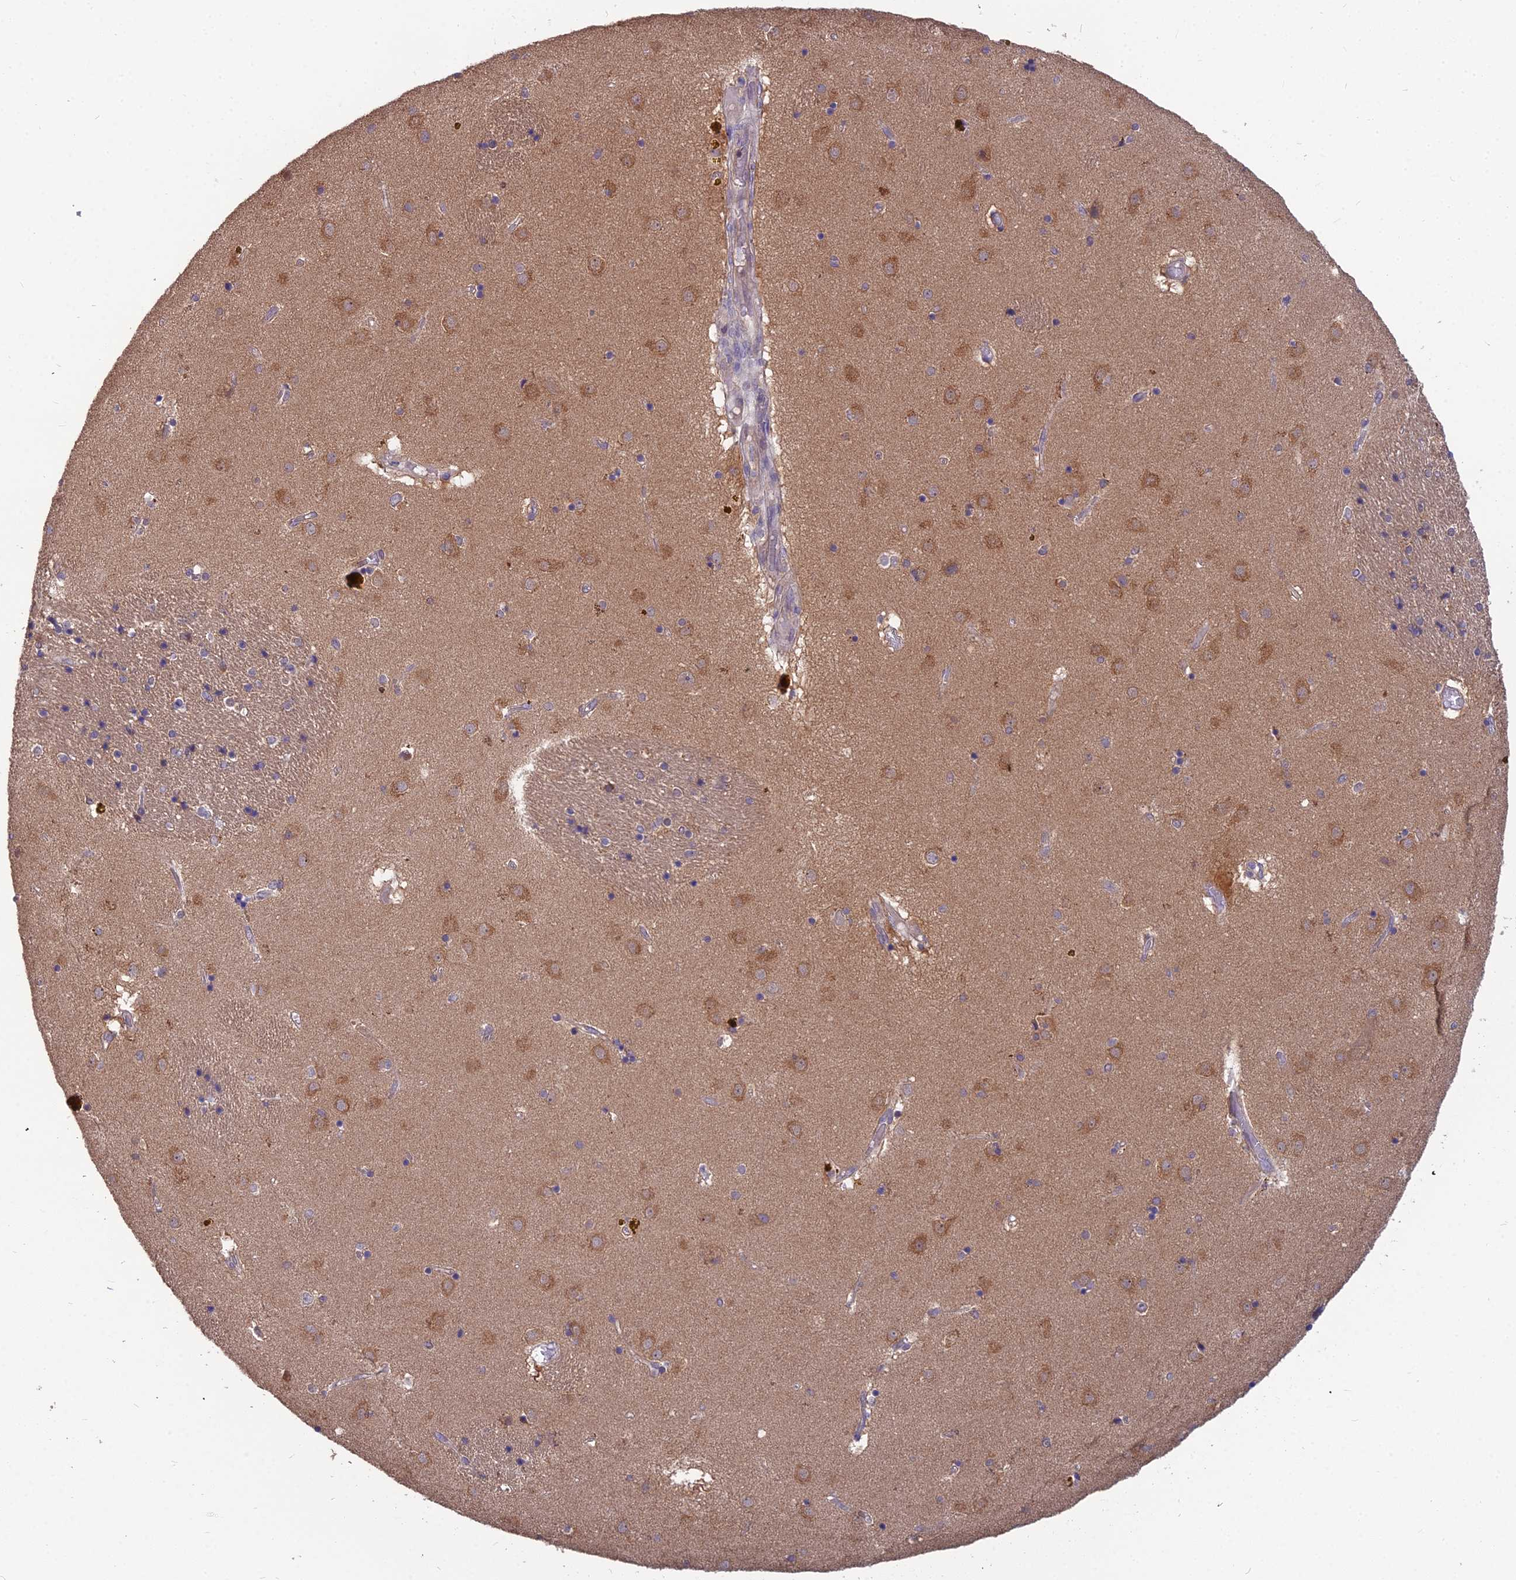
{"staining": {"intensity": "negative", "quantity": "none", "location": "none"}, "tissue": "caudate", "cell_type": "Glial cells", "image_type": "normal", "snomed": [{"axis": "morphology", "description": "Normal tissue, NOS"}, {"axis": "topography", "description": "Lateral ventricle wall"}], "caption": "IHC image of benign caudate stained for a protein (brown), which demonstrates no staining in glial cells.", "gene": "MVD", "patient": {"sex": "male", "age": 70}}